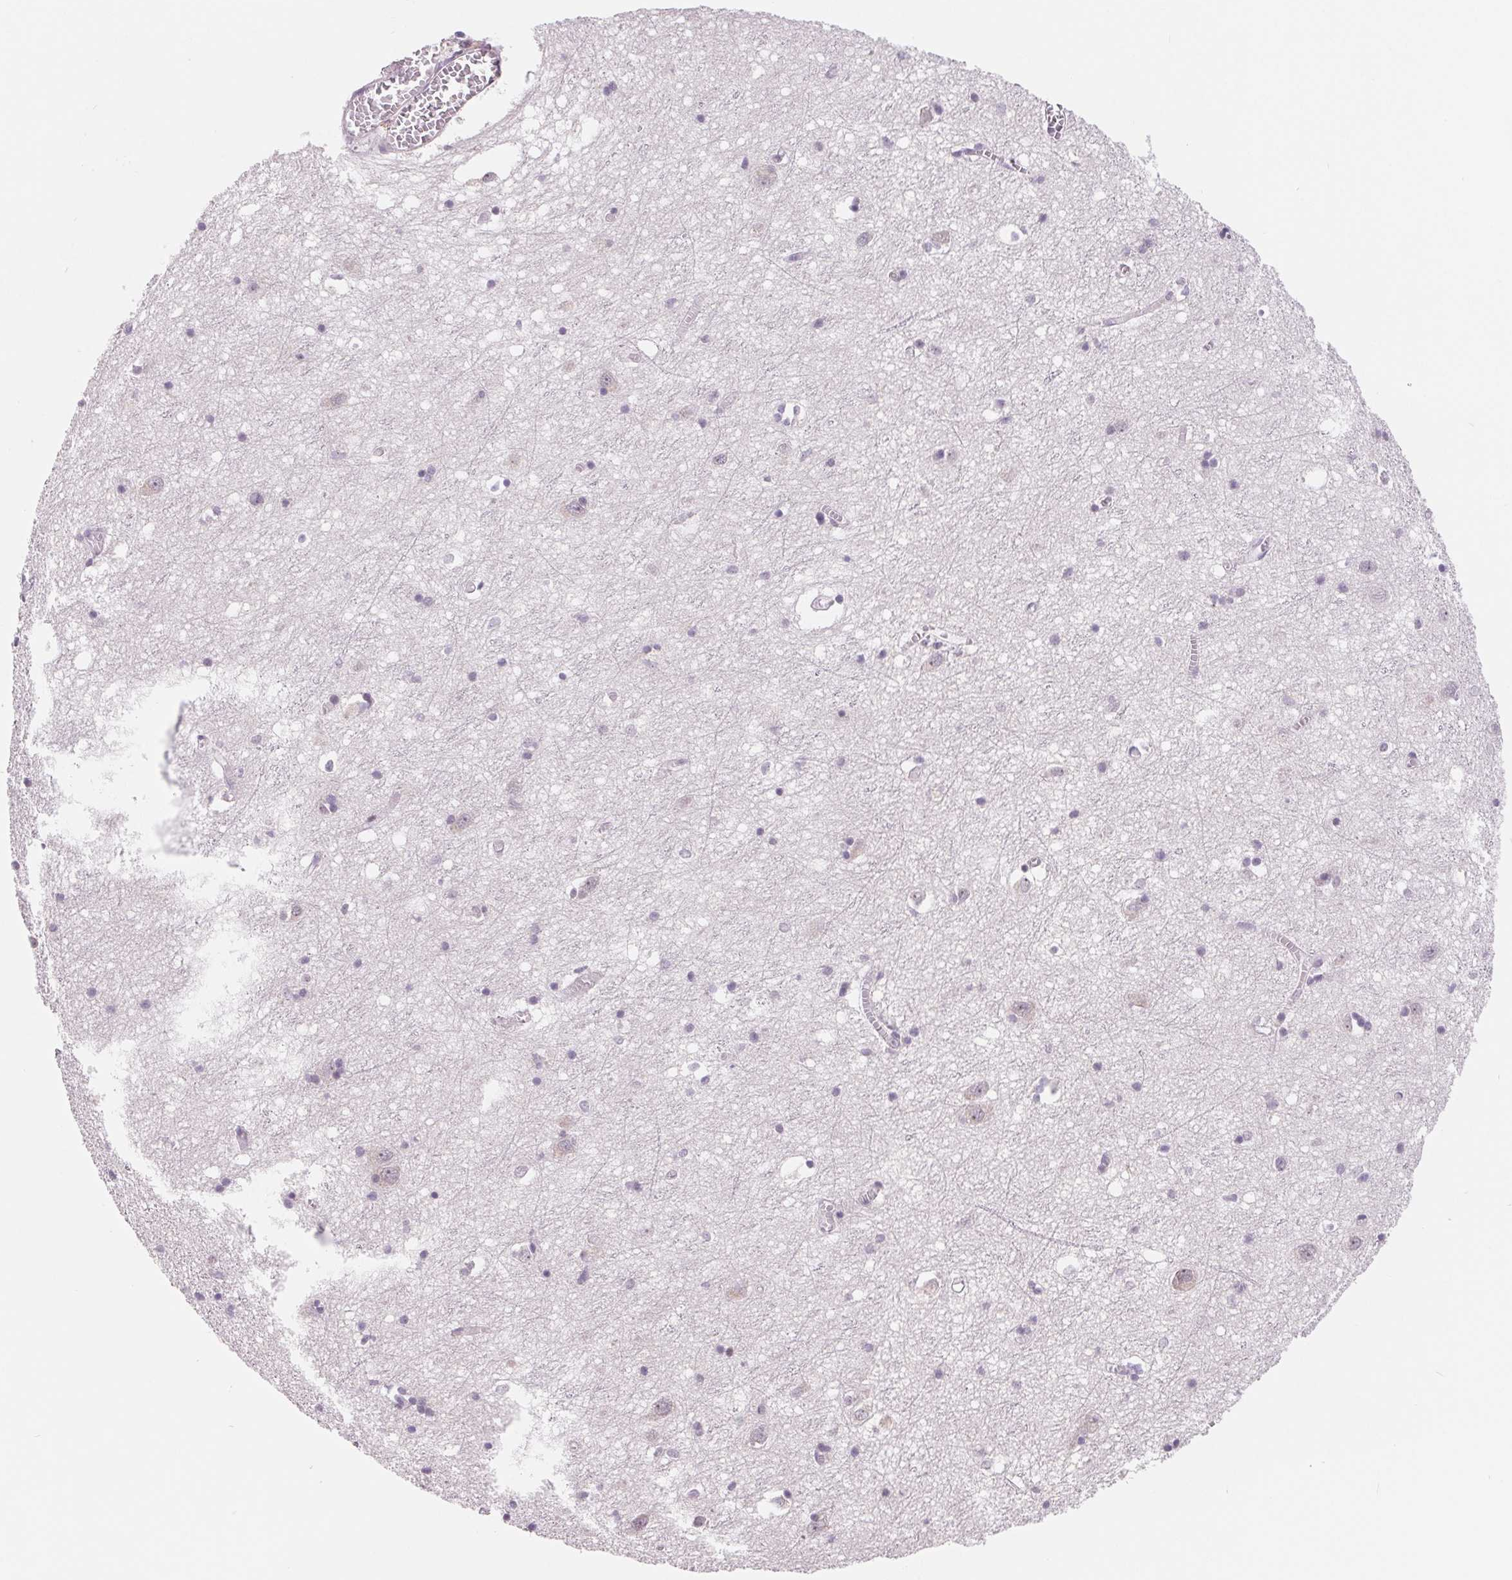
{"staining": {"intensity": "negative", "quantity": "none", "location": "none"}, "tissue": "cerebral cortex", "cell_type": "Endothelial cells", "image_type": "normal", "snomed": [{"axis": "morphology", "description": "Normal tissue, NOS"}, {"axis": "topography", "description": "Cerebral cortex"}], "caption": "A high-resolution micrograph shows IHC staining of unremarkable cerebral cortex, which demonstrates no significant positivity in endothelial cells.", "gene": "LCA5L", "patient": {"sex": "male", "age": 70}}